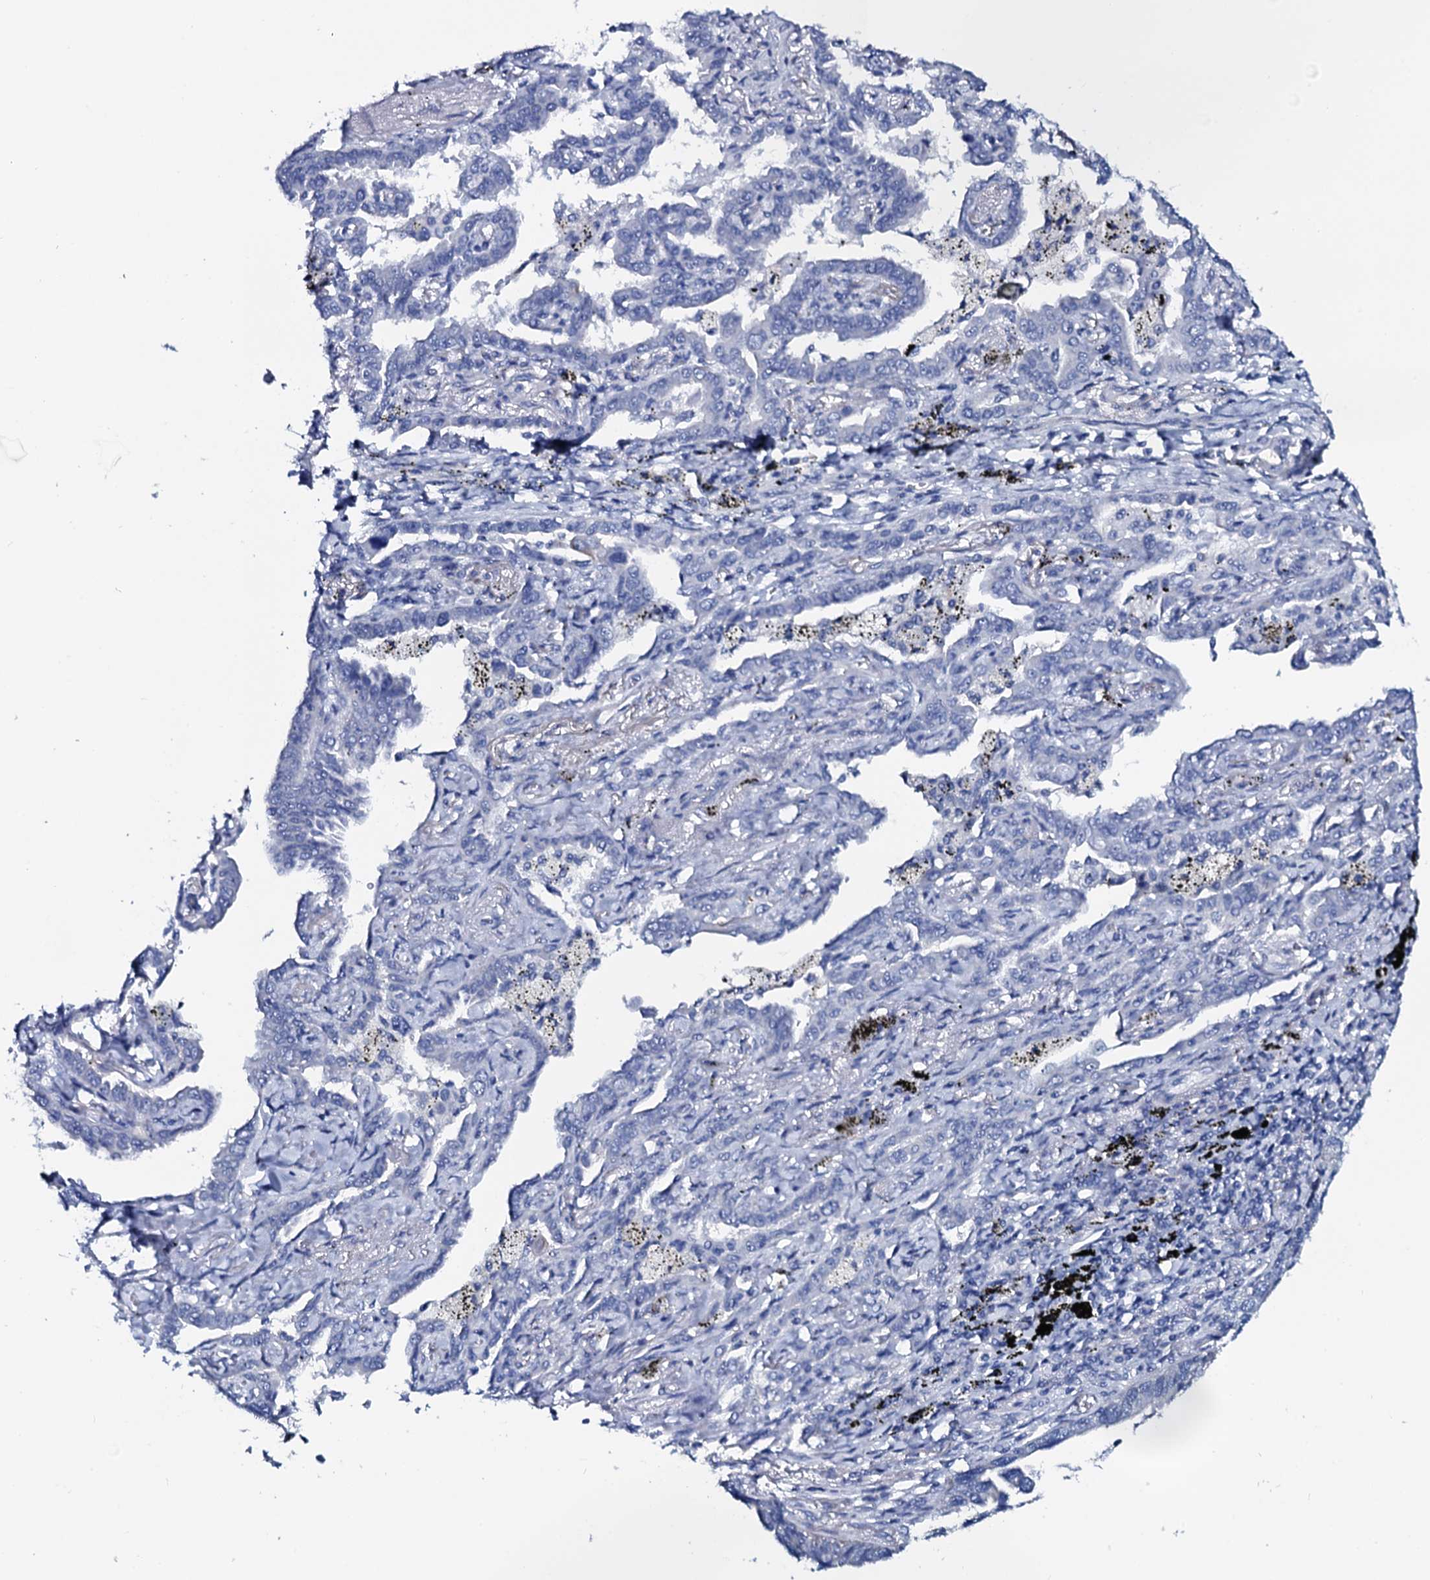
{"staining": {"intensity": "negative", "quantity": "none", "location": "none"}, "tissue": "lung cancer", "cell_type": "Tumor cells", "image_type": "cancer", "snomed": [{"axis": "morphology", "description": "Adenocarcinoma, NOS"}, {"axis": "topography", "description": "Lung"}], "caption": "Protein analysis of adenocarcinoma (lung) reveals no significant staining in tumor cells.", "gene": "GYS2", "patient": {"sex": "male", "age": 67}}